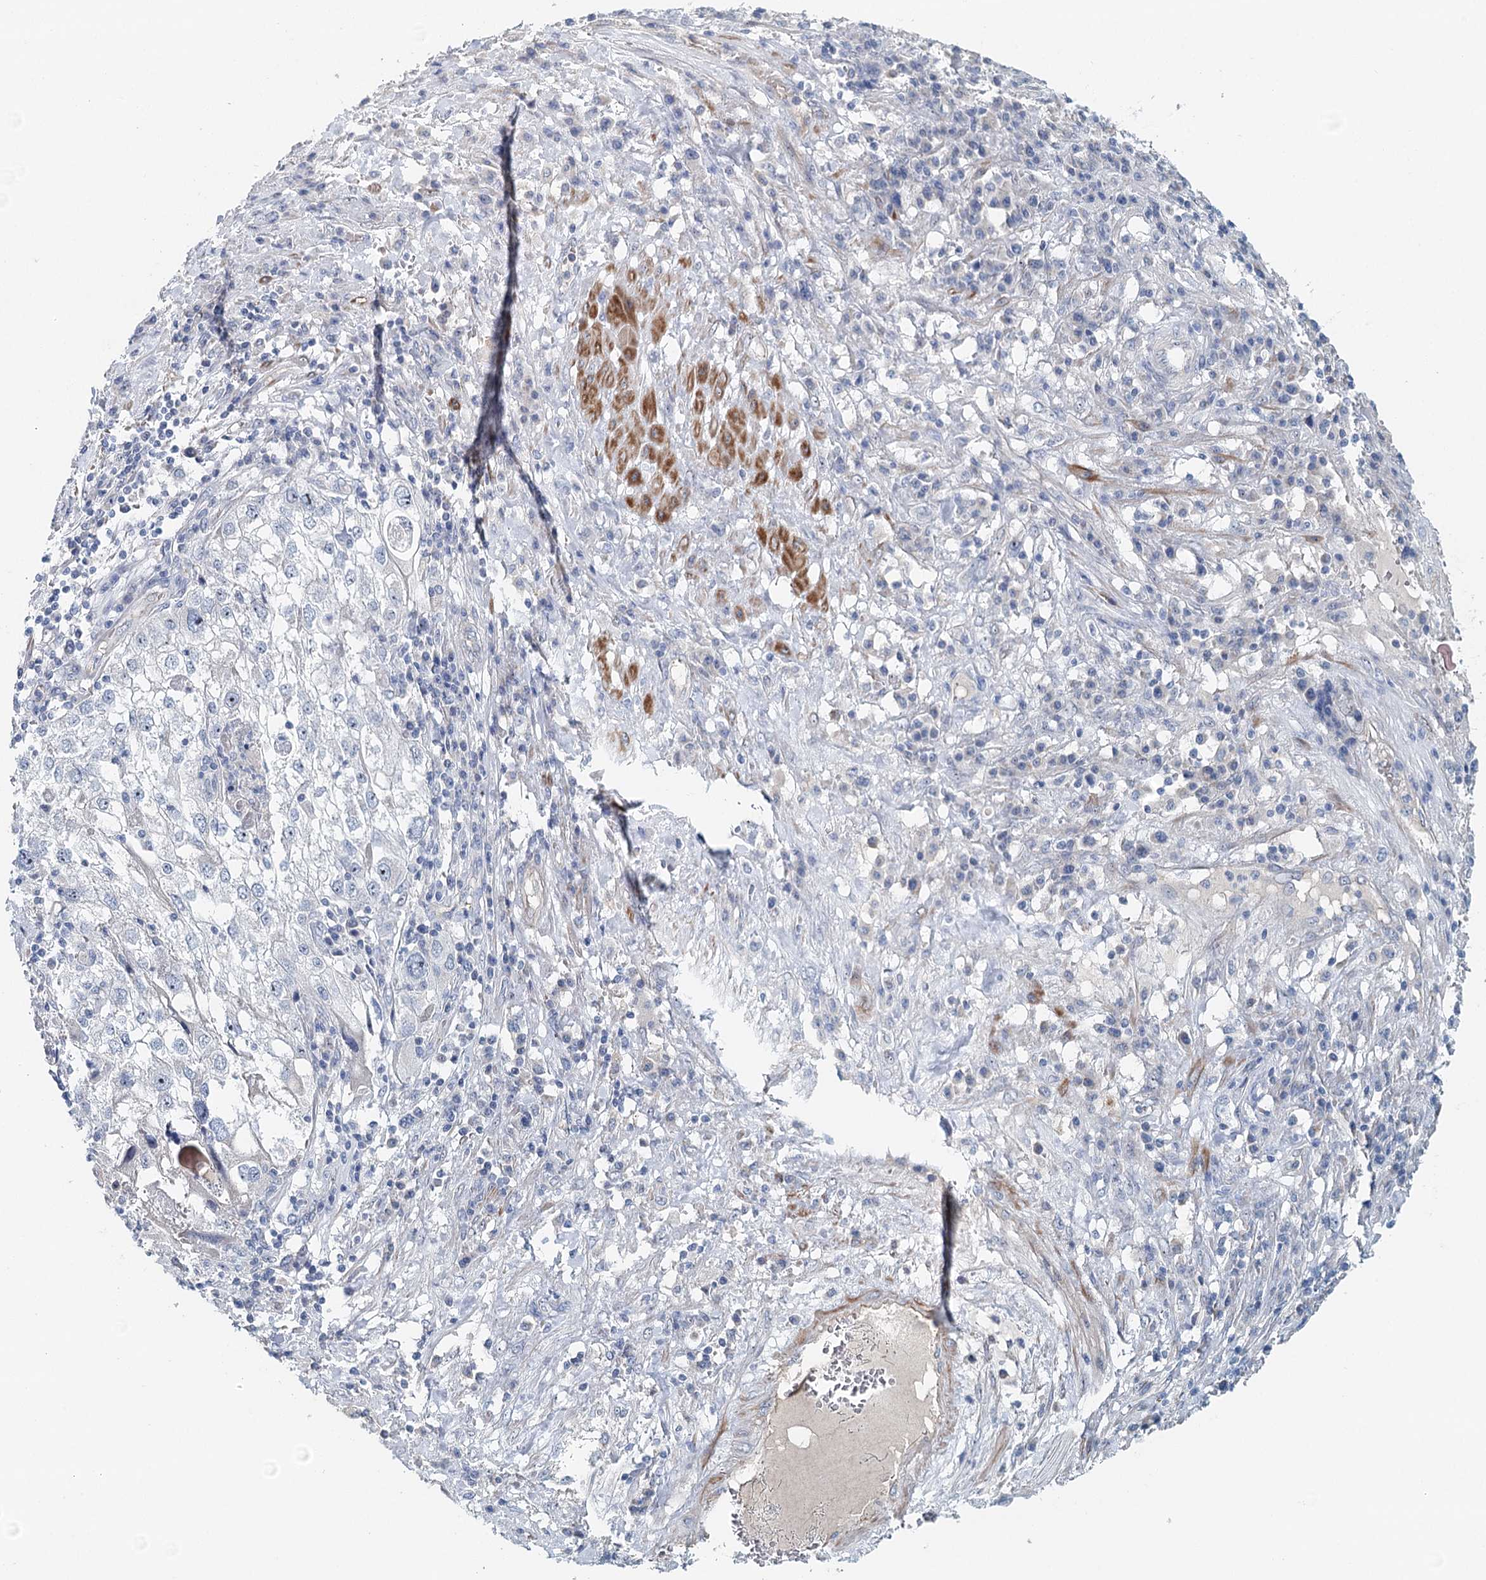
{"staining": {"intensity": "negative", "quantity": "none", "location": "none"}, "tissue": "endometrial cancer", "cell_type": "Tumor cells", "image_type": "cancer", "snomed": [{"axis": "morphology", "description": "Adenocarcinoma, NOS"}, {"axis": "topography", "description": "Endometrium"}], "caption": "A high-resolution histopathology image shows immunohistochemistry (IHC) staining of endometrial adenocarcinoma, which demonstrates no significant positivity in tumor cells.", "gene": "RBM43", "patient": {"sex": "female", "age": 49}}